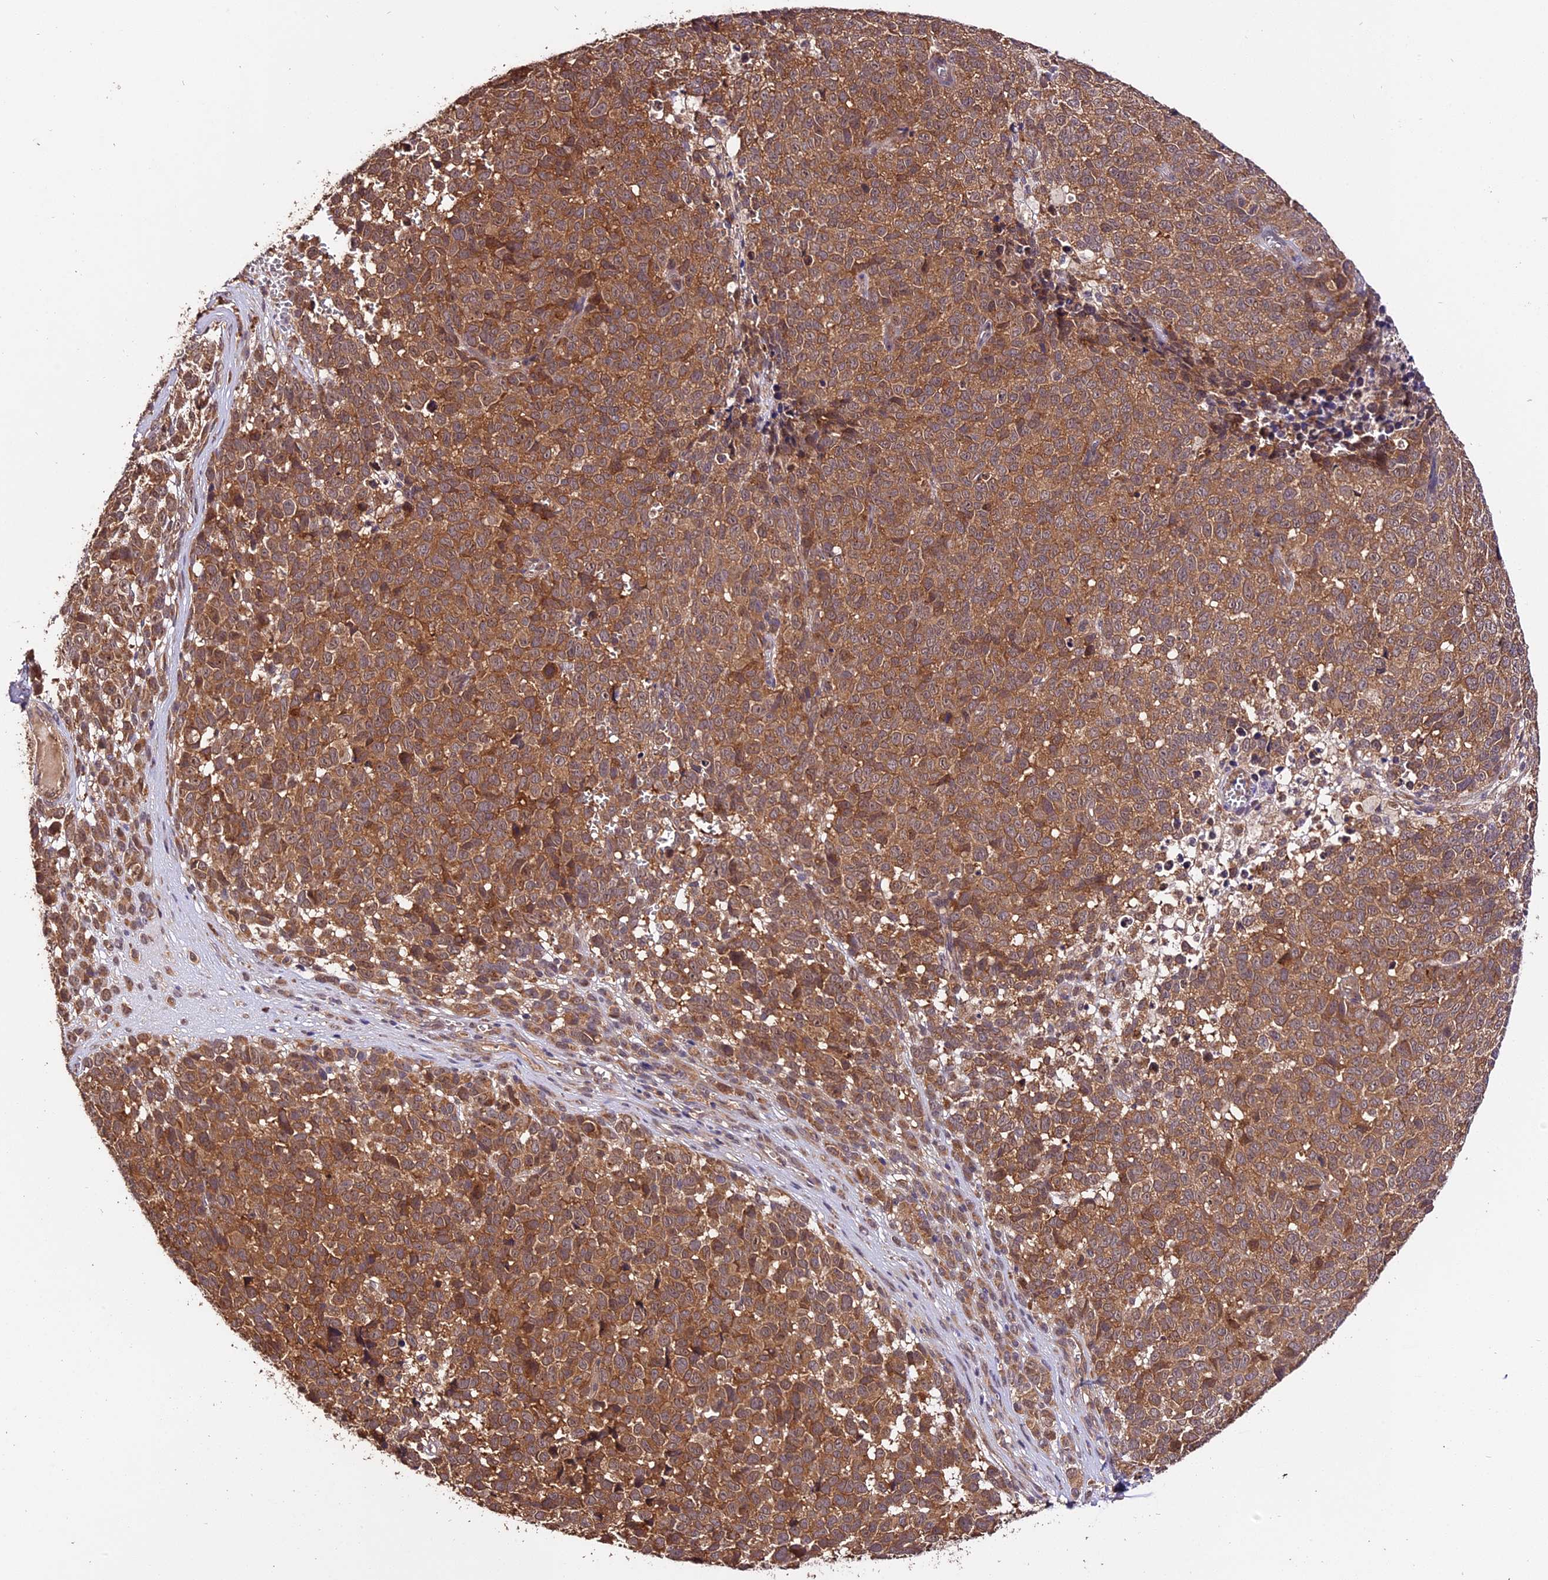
{"staining": {"intensity": "moderate", "quantity": ">75%", "location": "cytoplasmic/membranous"}, "tissue": "melanoma", "cell_type": "Tumor cells", "image_type": "cancer", "snomed": [{"axis": "morphology", "description": "Malignant melanoma, NOS"}, {"axis": "topography", "description": "Nose, NOS"}], "caption": "A high-resolution micrograph shows immunohistochemistry (IHC) staining of melanoma, which reveals moderate cytoplasmic/membranous positivity in approximately >75% of tumor cells.", "gene": "TRMT1", "patient": {"sex": "female", "age": 48}}